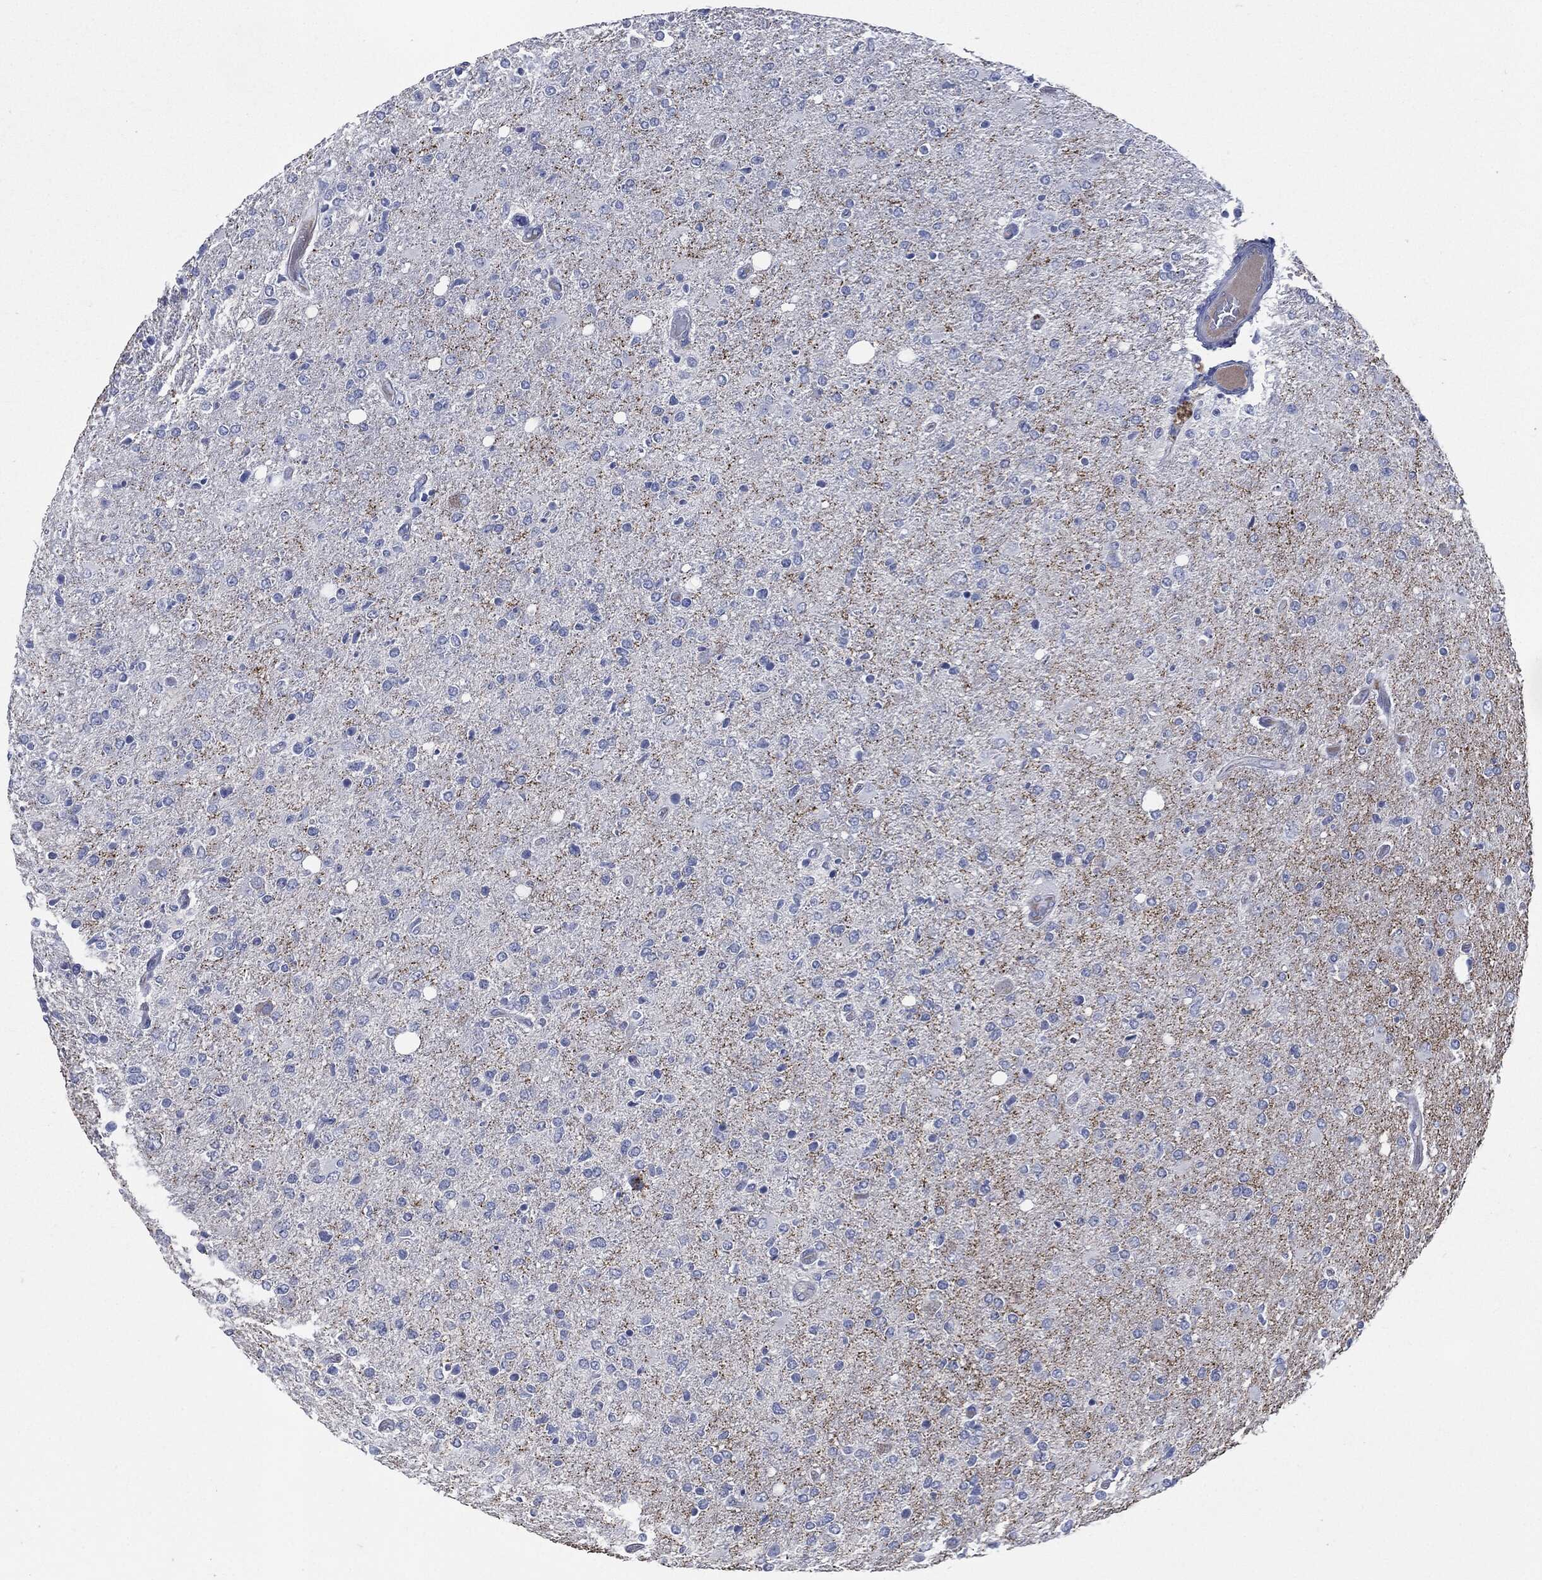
{"staining": {"intensity": "negative", "quantity": "none", "location": "none"}, "tissue": "glioma", "cell_type": "Tumor cells", "image_type": "cancer", "snomed": [{"axis": "morphology", "description": "Glioma, malignant, High grade"}, {"axis": "topography", "description": "Cerebral cortex"}], "caption": "Protein analysis of glioma demonstrates no significant positivity in tumor cells.", "gene": "CD27", "patient": {"sex": "male", "age": 70}}